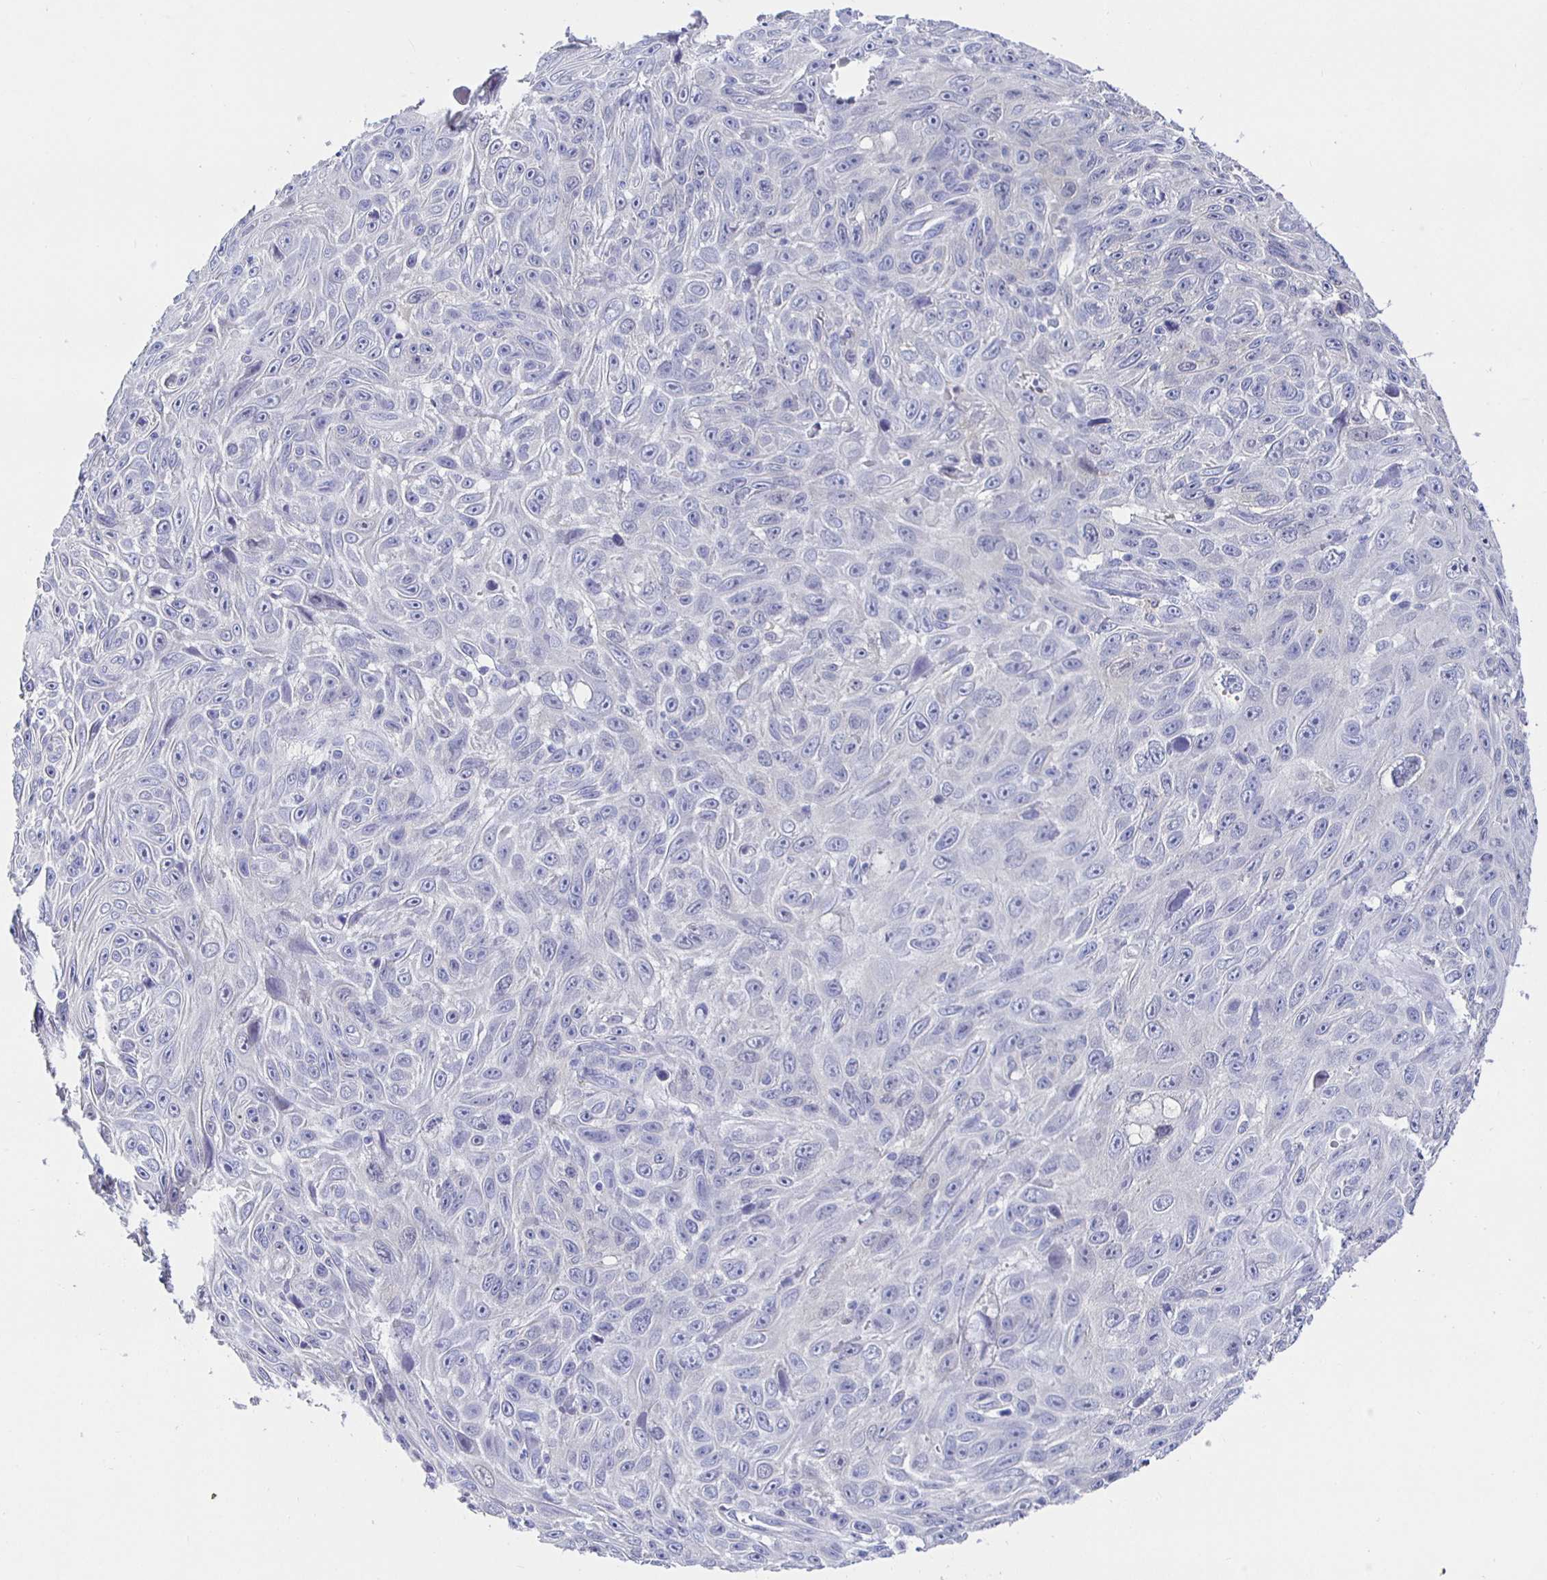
{"staining": {"intensity": "negative", "quantity": "none", "location": "none"}, "tissue": "skin cancer", "cell_type": "Tumor cells", "image_type": "cancer", "snomed": [{"axis": "morphology", "description": "Squamous cell carcinoma, NOS"}, {"axis": "topography", "description": "Skin"}], "caption": "This is an immunohistochemistry micrograph of human skin squamous cell carcinoma. There is no positivity in tumor cells.", "gene": "HSPA4L", "patient": {"sex": "male", "age": 82}}